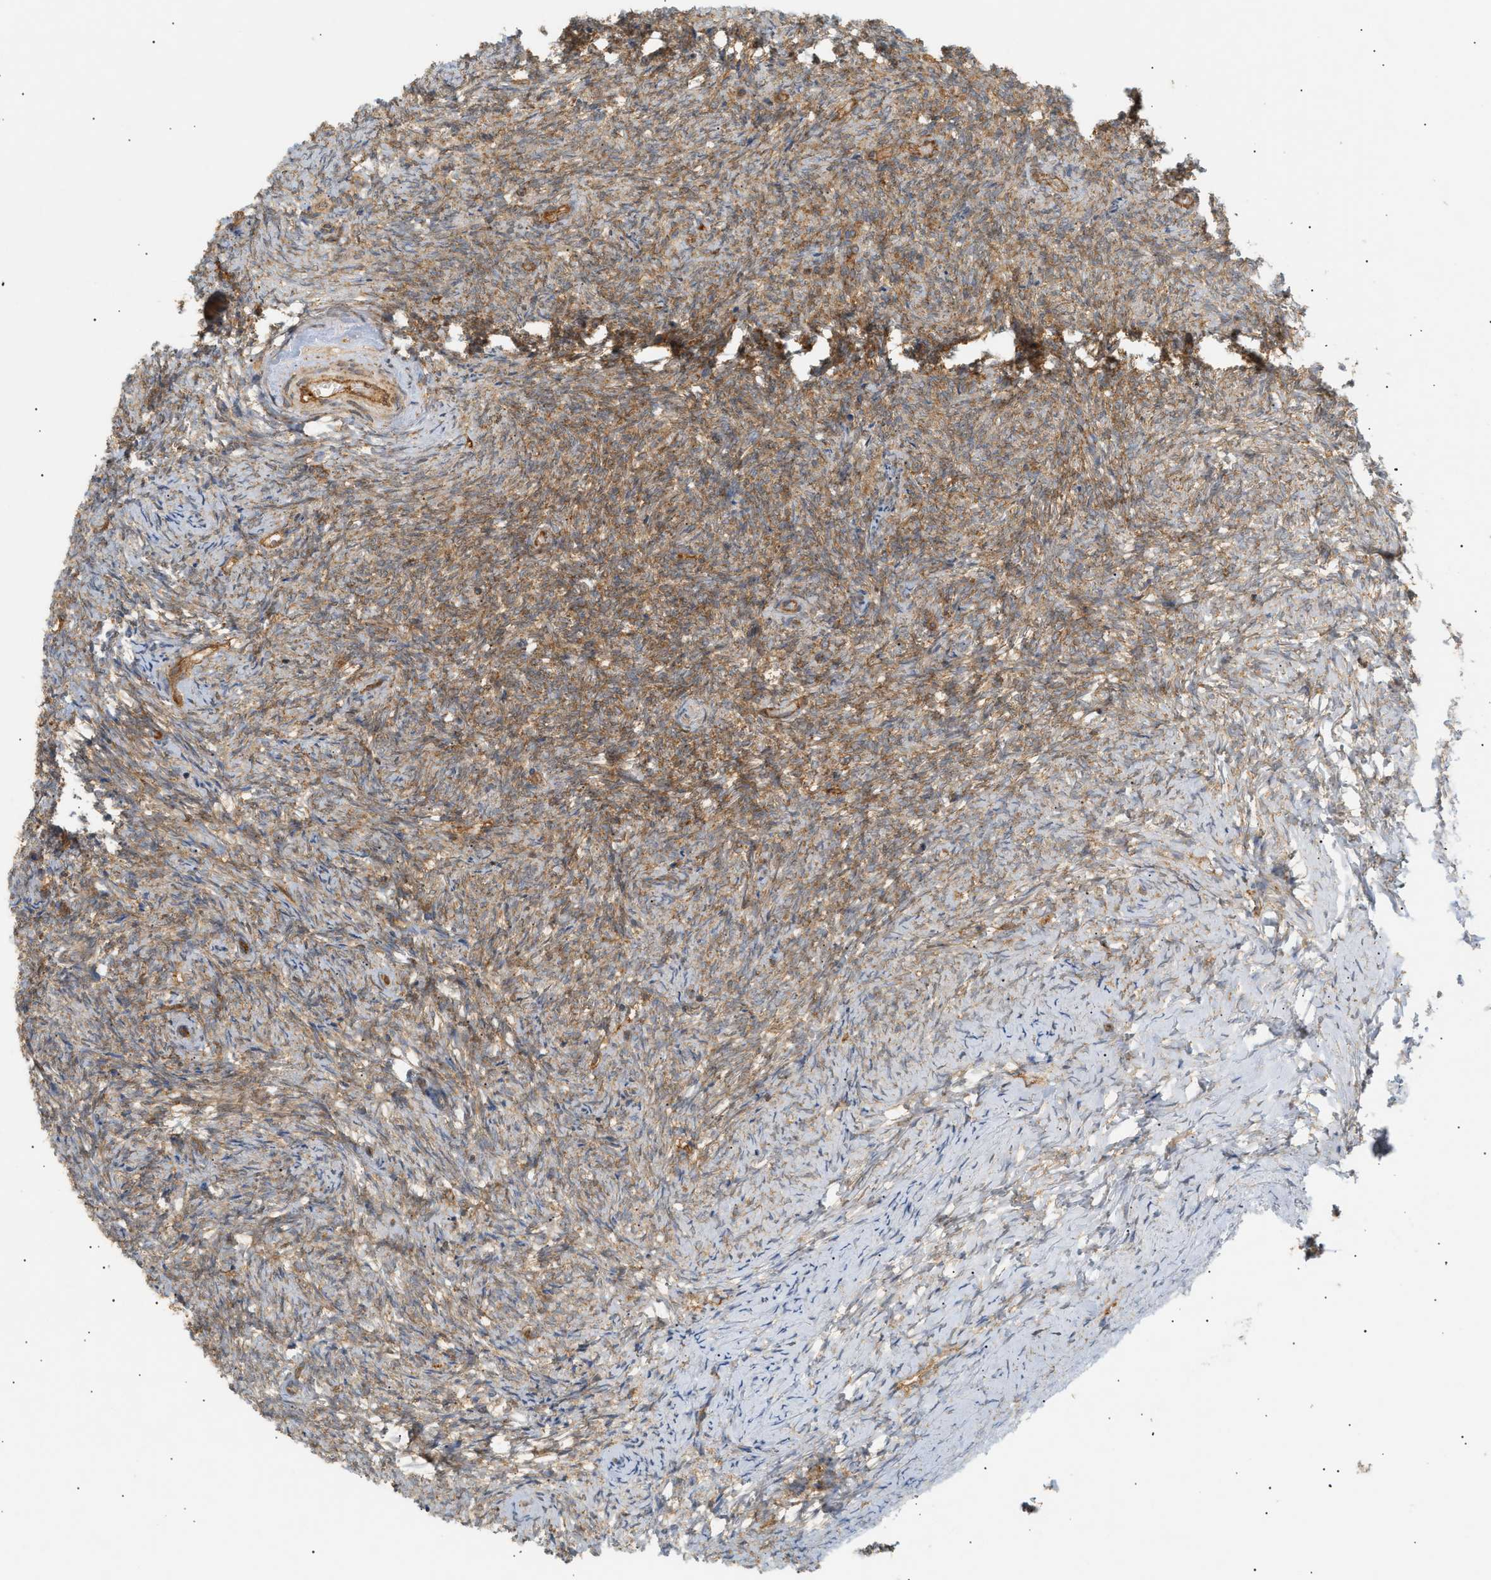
{"staining": {"intensity": "moderate", "quantity": ">75%", "location": "cytoplasmic/membranous"}, "tissue": "ovary", "cell_type": "Ovarian stroma cells", "image_type": "normal", "snomed": [{"axis": "morphology", "description": "Normal tissue, NOS"}, {"axis": "topography", "description": "Ovary"}], "caption": "Ovary was stained to show a protein in brown. There is medium levels of moderate cytoplasmic/membranous expression in about >75% of ovarian stroma cells. Ihc stains the protein in brown and the nuclei are stained blue.", "gene": "SHC1", "patient": {"sex": "female", "age": 41}}